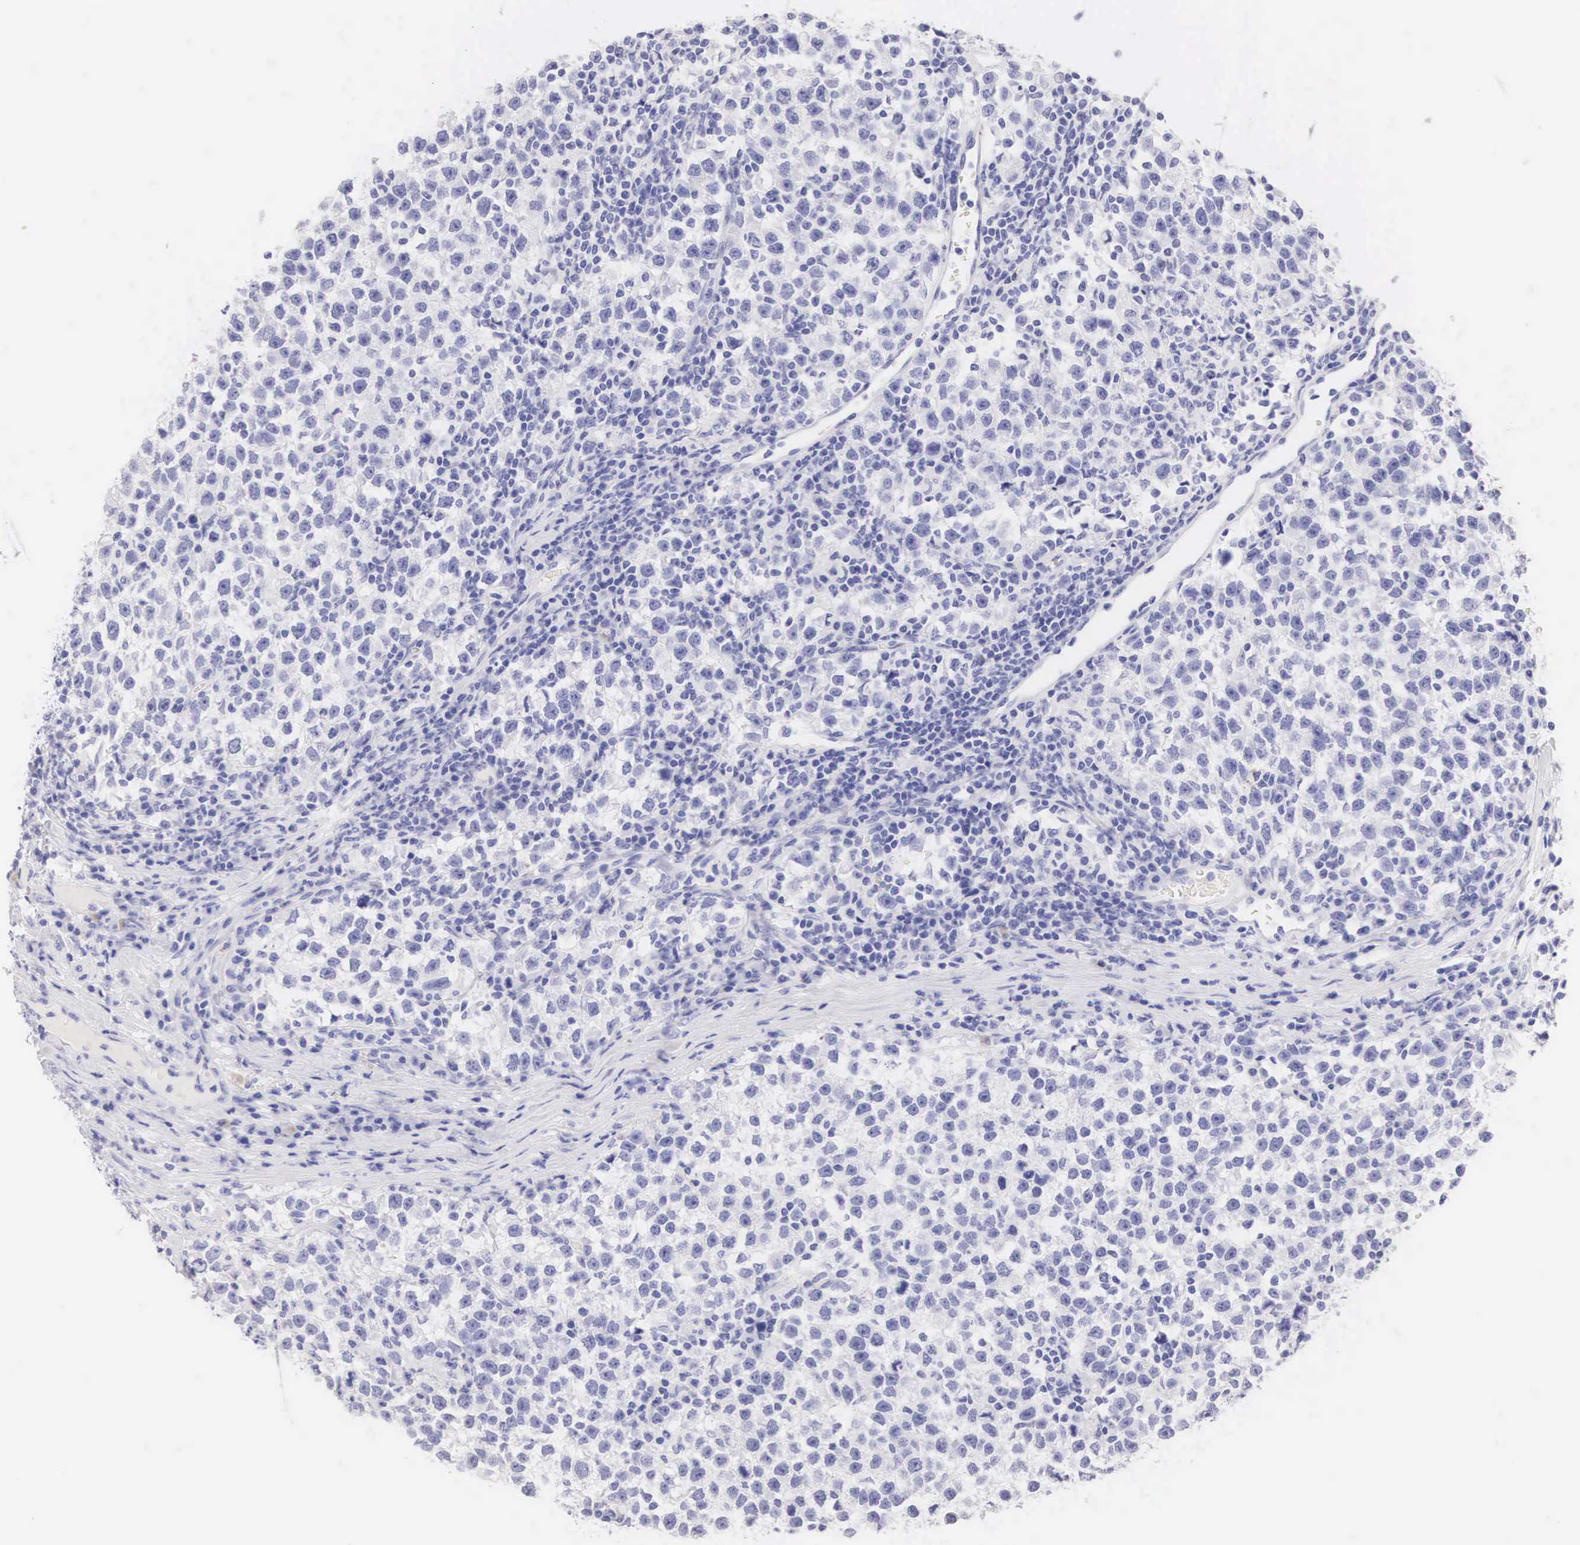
{"staining": {"intensity": "negative", "quantity": "none", "location": "none"}, "tissue": "testis cancer", "cell_type": "Tumor cells", "image_type": "cancer", "snomed": [{"axis": "morphology", "description": "Seminoma, NOS"}, {"axis": "topography", "description": "Testis"}], "caption": "Tumor cells are negative for brown protein staining in testis cancer.", "gene": "ERBB2", "patient": {"sex": "male", "age": 43}}